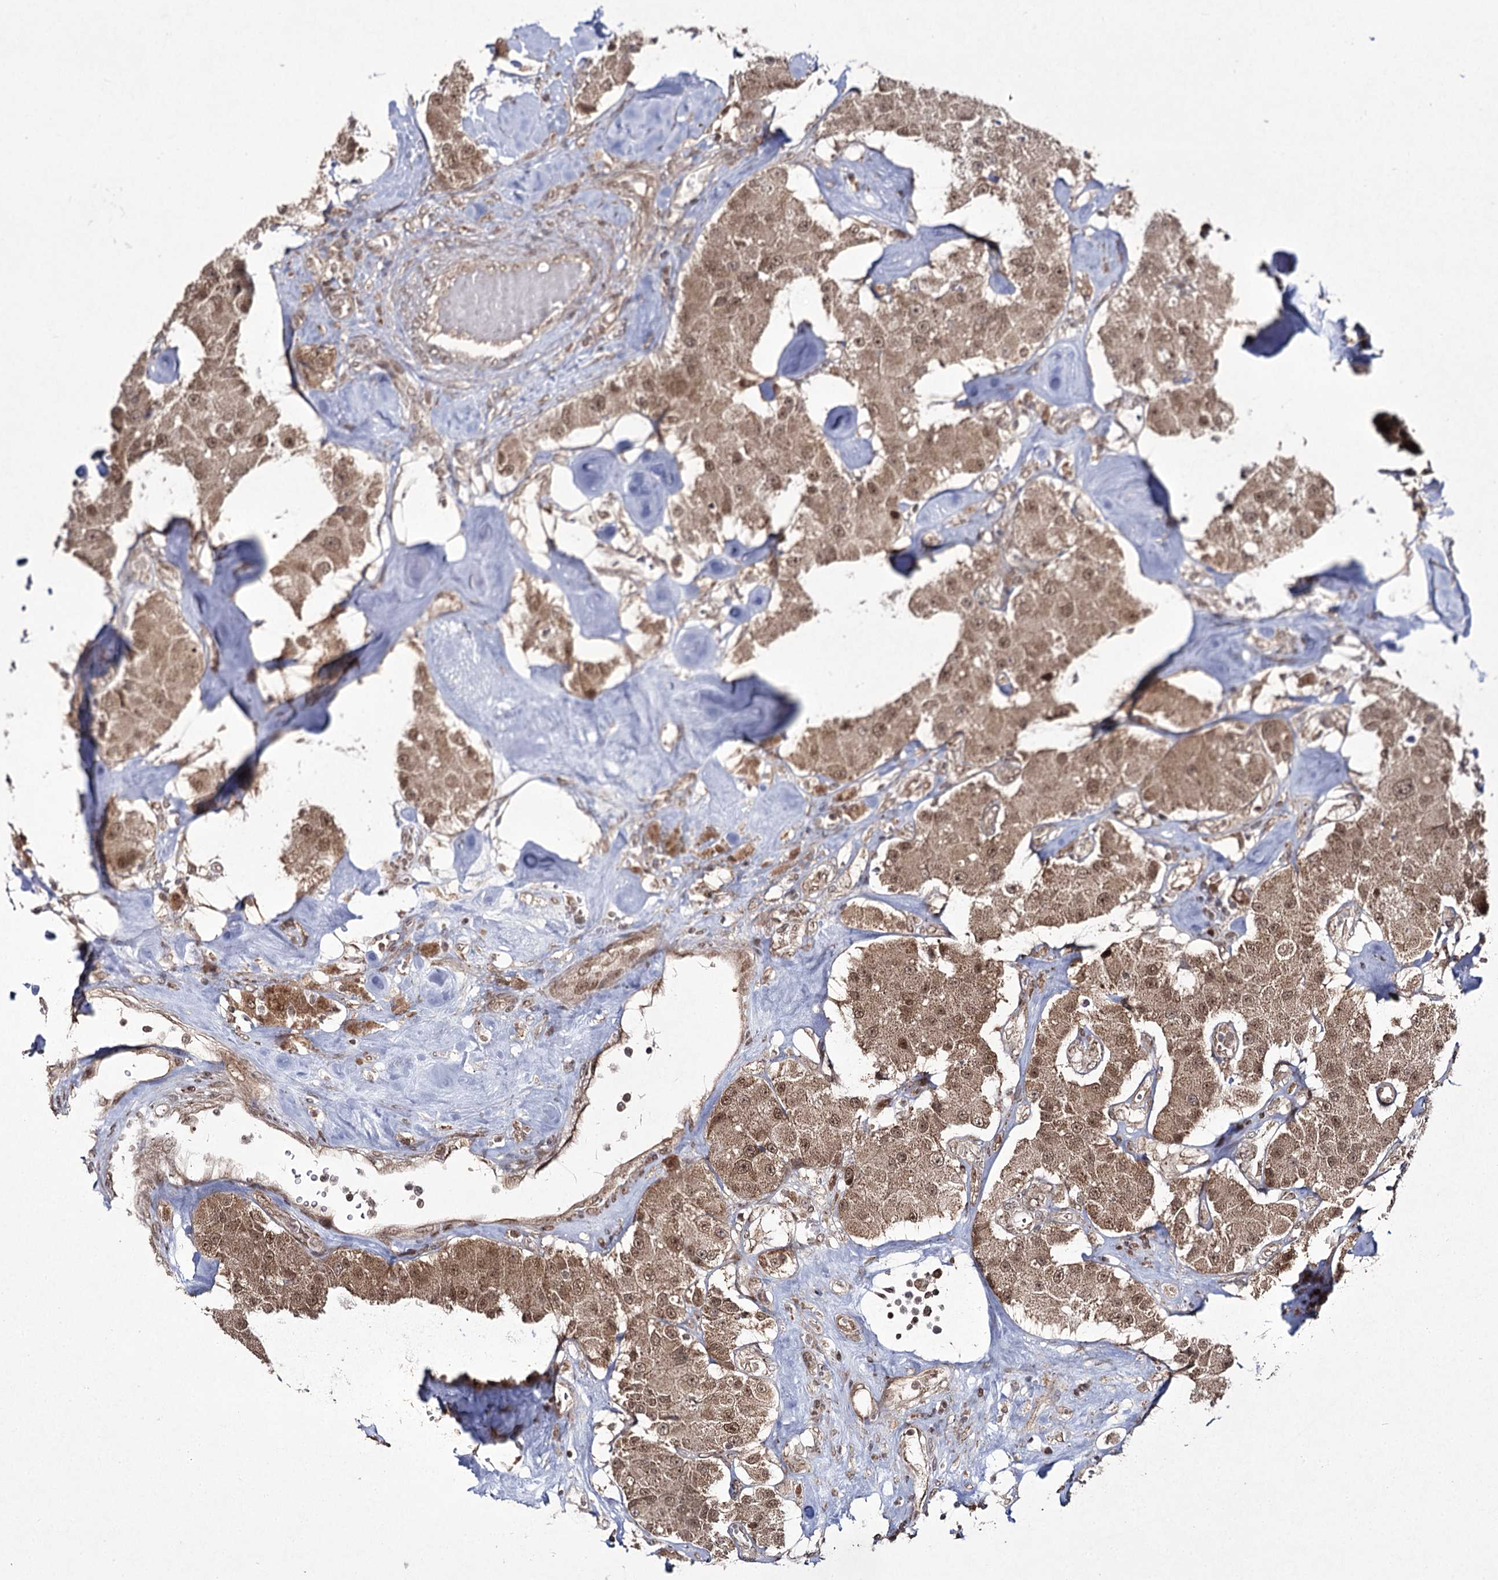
{"staining": {"intensity": "moderate", "quantity": ">75%", "location": "cytoplasmic/membranous,nuclear"}, "tissue": "carcinoid", "cell_type": "Tumor cells", "image_type": "cancer", "snomed": [{"axis": "morphology", "description": "Carcinoid, malignant, NOS"}, {"axis": "topography", "description": "Pancreas"}], "caption": "Protein staining of carcinoid tissue demonstrates moderate cytoplasmic/membranous and nuclear expression in approximately >75% of tumor cells.", "gene": "TRNT1", "patient": {"sex": "male", "age": 41}}